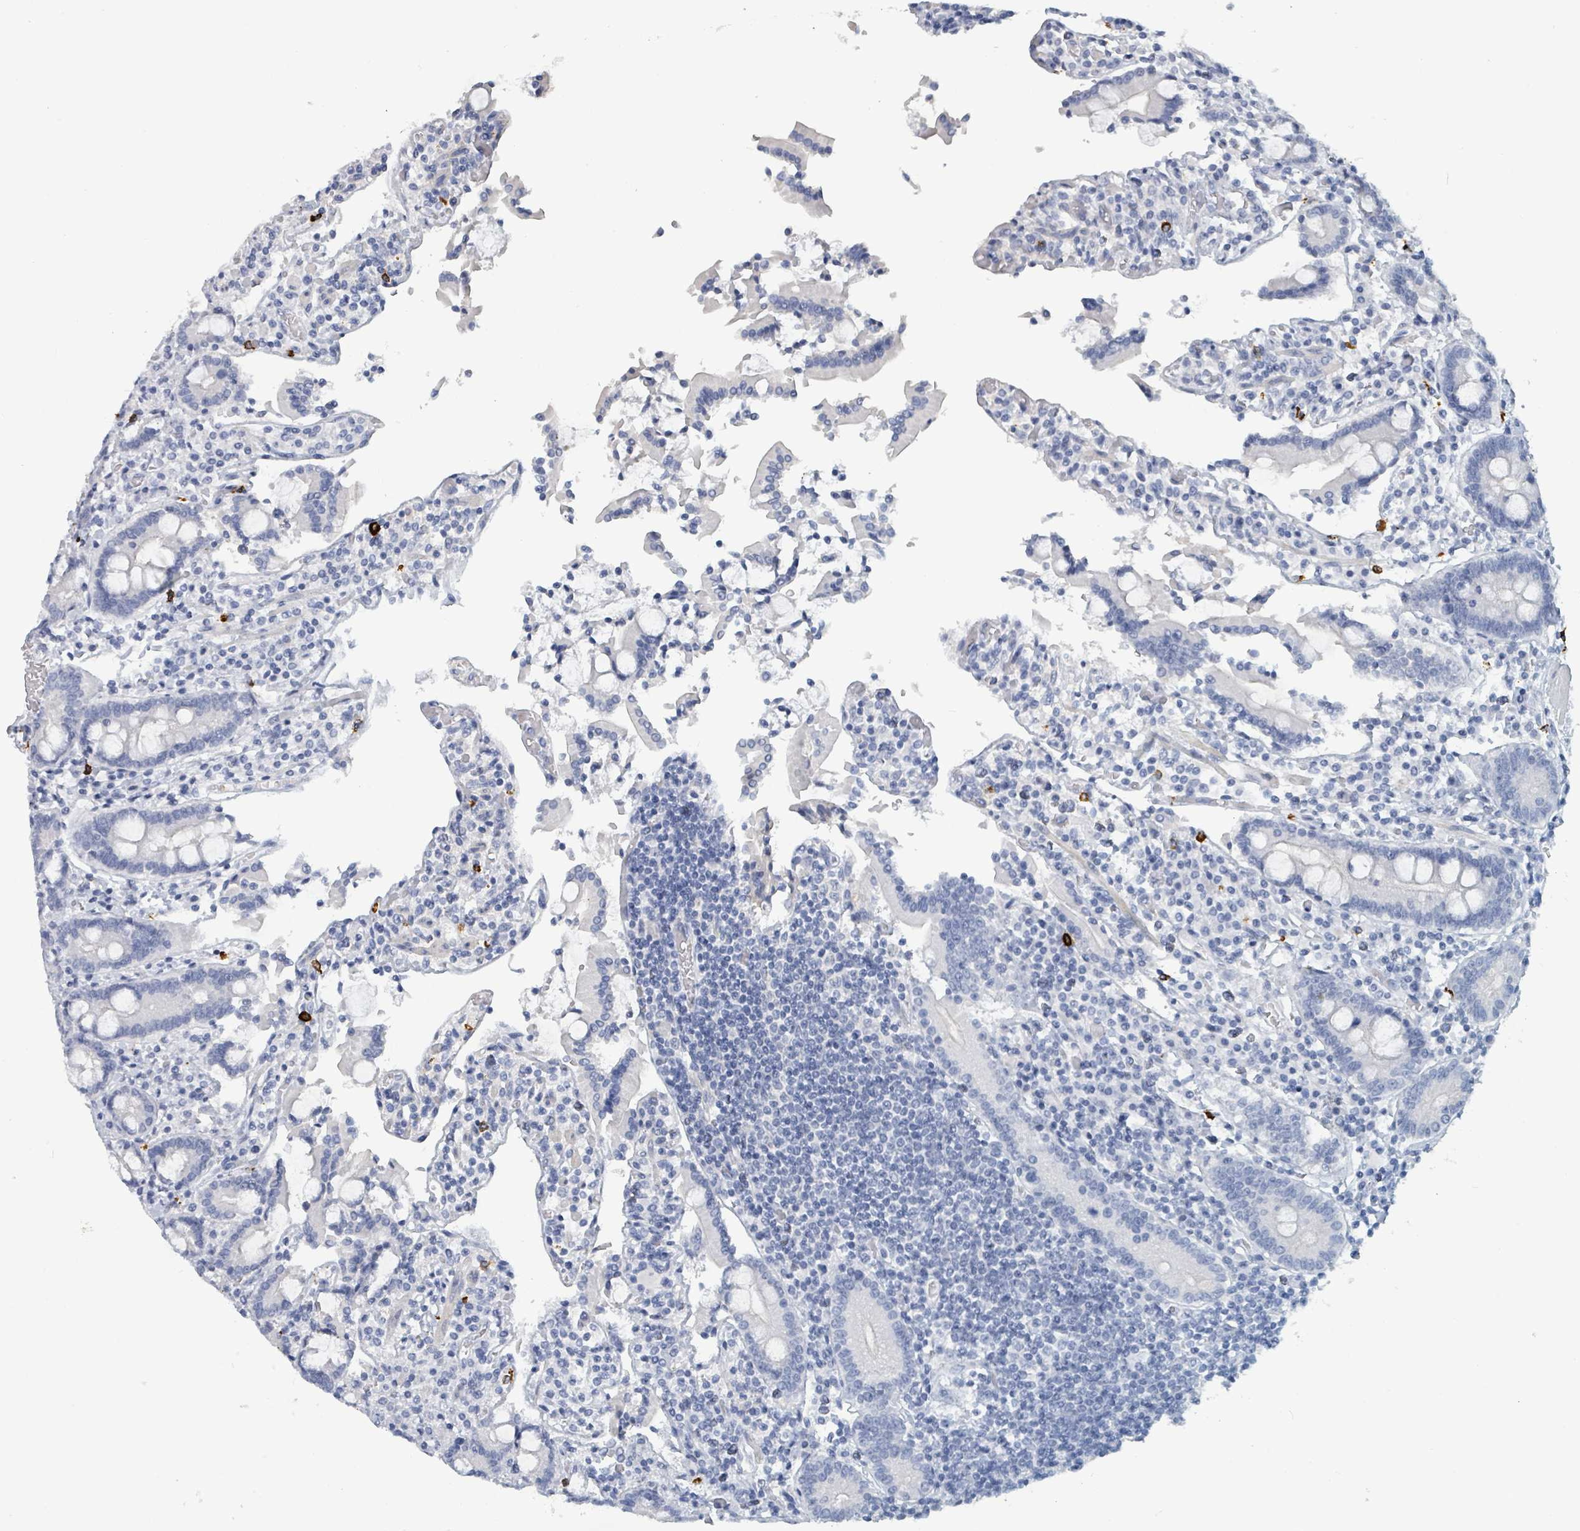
{"staining": {"intensity": "negative", "quantity": "none", "location": "none"}, "tissue": "duodenum", "cell_type": "Glandular cells", "image_type": "normal", "snomed": [{"axis": "morphology", "description": "Normal tissue, NOS"}, {"axis": "topography", "description": "Duodenum"}], "caption": "This micrograph is of benign duodenum stained with immunohistochemistry to label a protein in brown with the nuclei are counter-stained blue. There is no expression in glandular cells.", "gene": "VPS13D", "patient": {"sex": "male", "age": 55}}